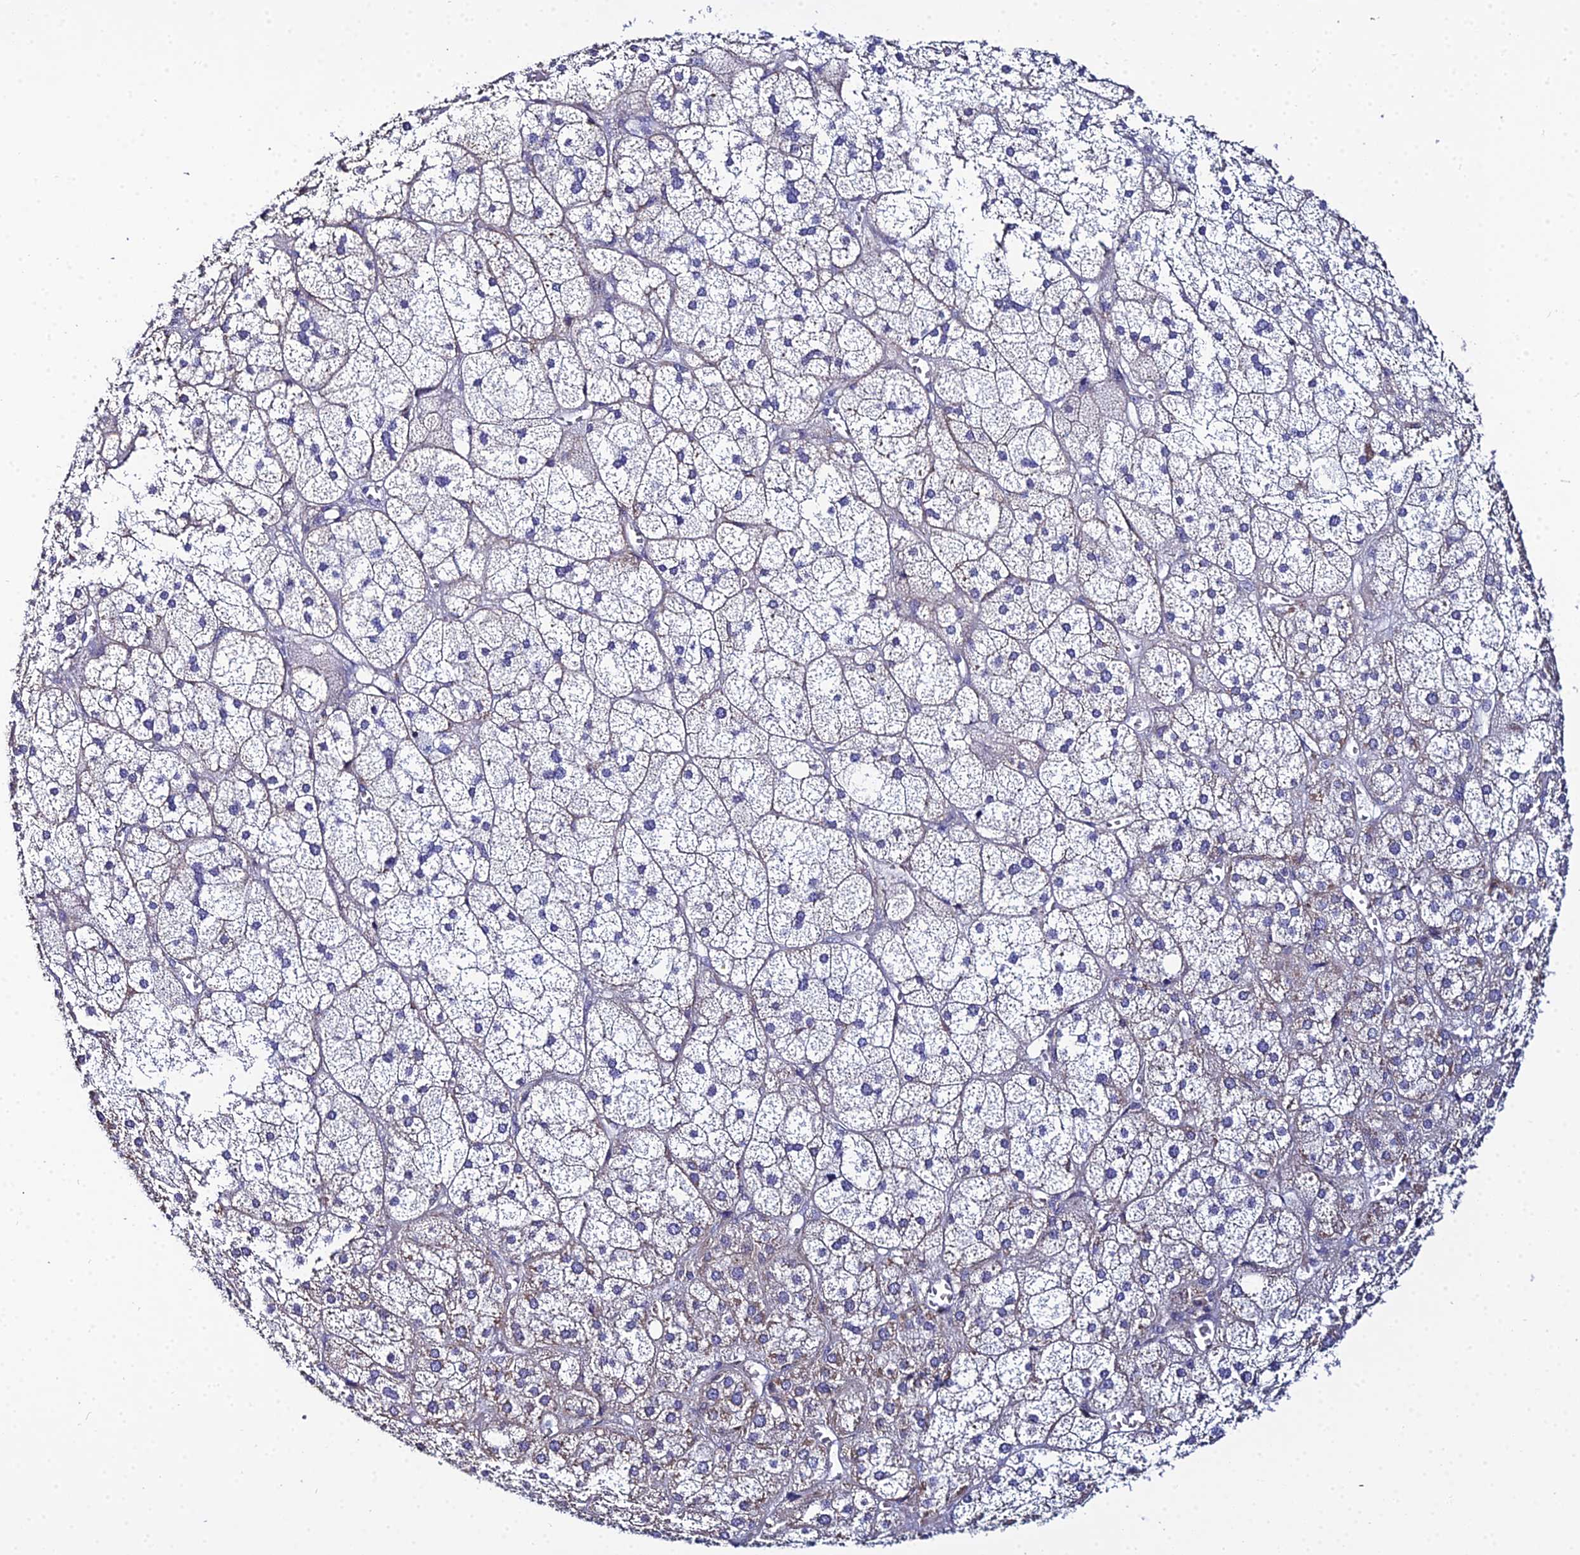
{"staining": {"intensity": "negative", "quantity": "none", "location": "none"}, "tissue": "adrenal gland", "cell_type": "Glandular cells", "image_type": "normal", "snomed": [{"axis": "morphology", "description": "Normal tissue, NOS"}, {"axis": "topography", "description": "Adrenal gland"}], "caption": "This photomicrograph is of unremarkable adrenal gland stained with immunohistochemistry (IHC) to label a protein in brown with the nuclei are counter-stained blue. There is no staining in glandular cells.", "gene": "ZXDA", "patient": {"sex": "female", "age": 61}}